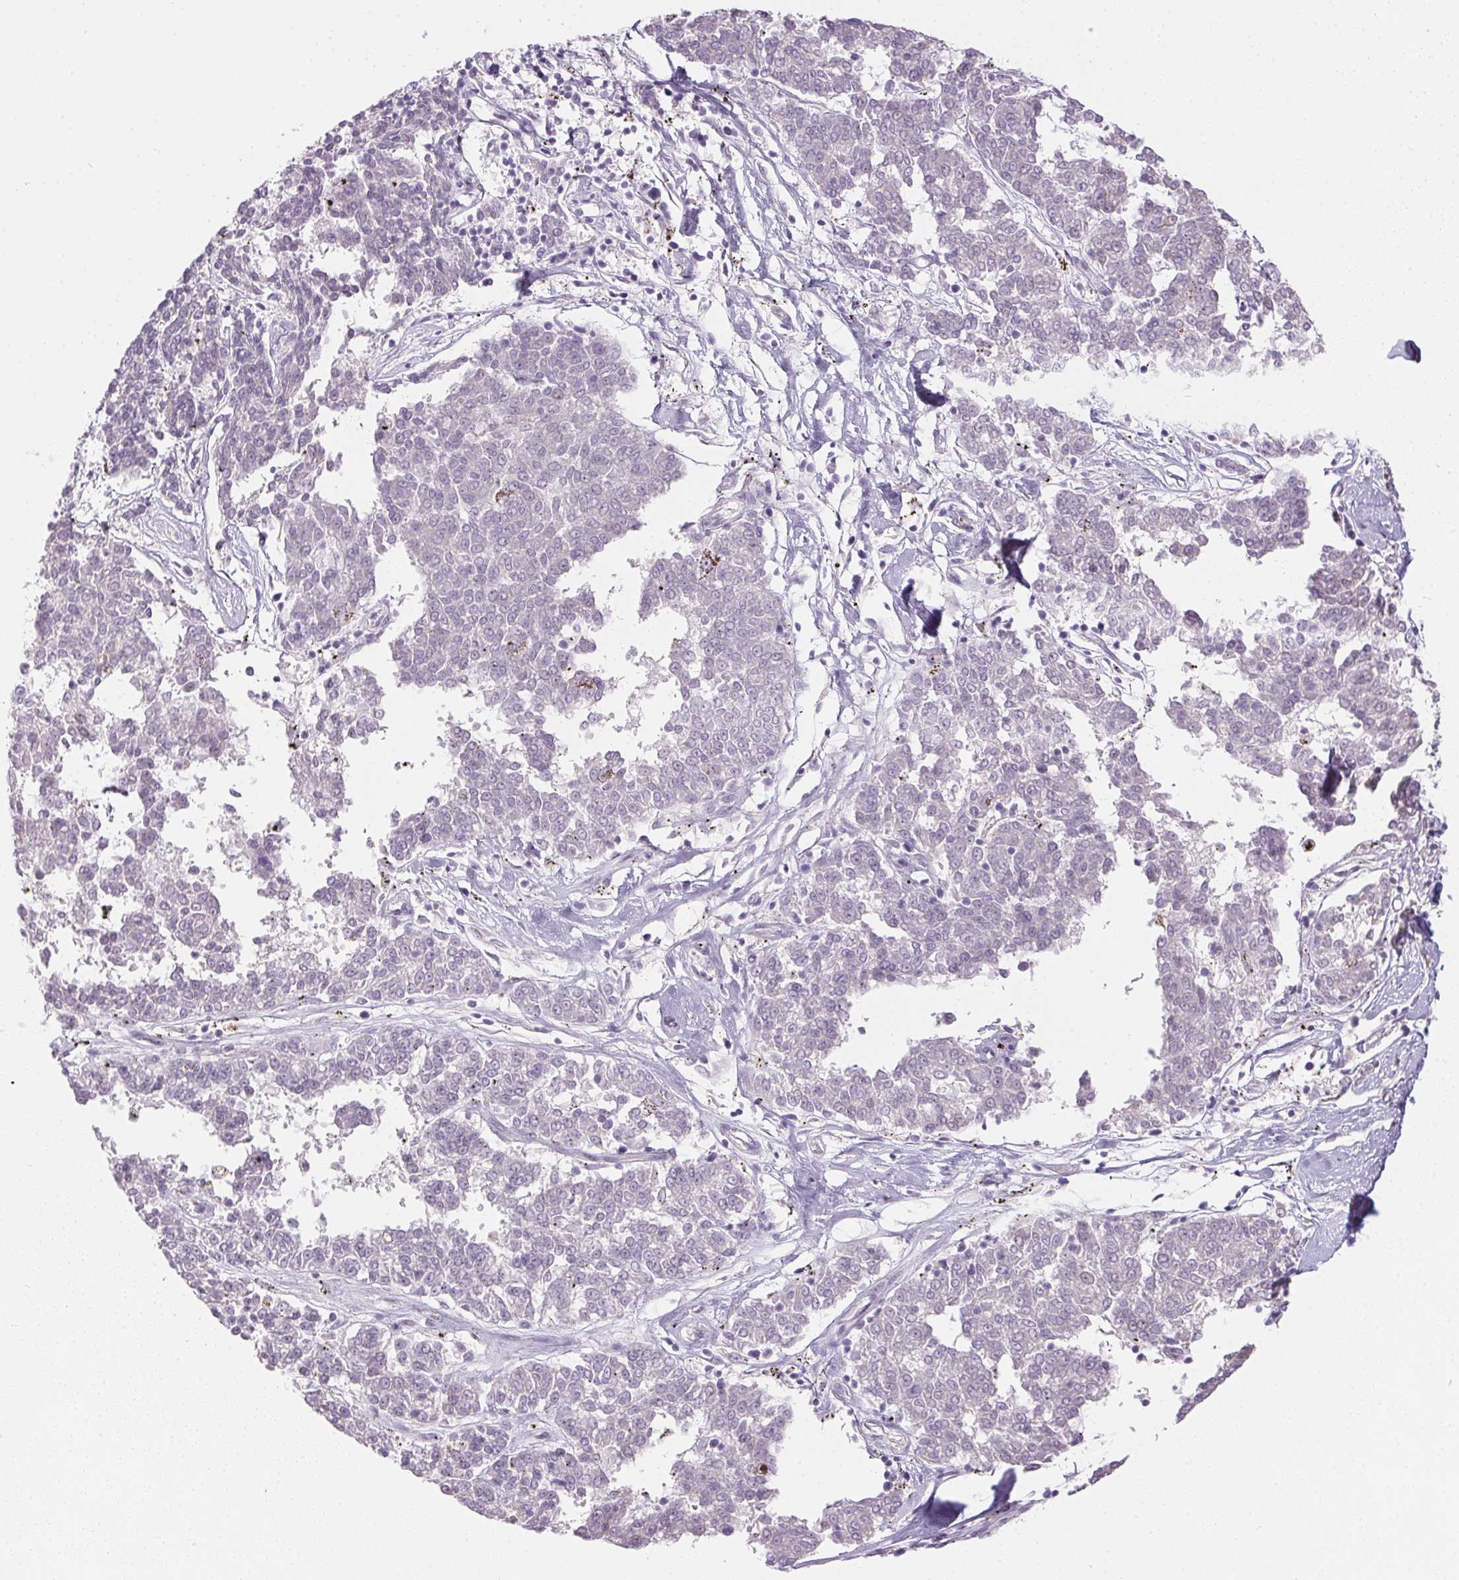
{"staining": {"intensity": "negative", "quantity": "none", "location": "none"}, "tissue": "melanoma", "cell_type": "Tumor cells", "image_type": "cancer", "snomed": [{"axis": "morphology", "description": "Malignant melanoma, NOS"}, {"axis": "topography", "description": "Skin"}], "caption": "This is an immunohistochemistry histopathology image of melanoma. There is no positivity in tumor cells.", "gene": "CTCFL", "patient": {"sex": "female", "age": 72}}